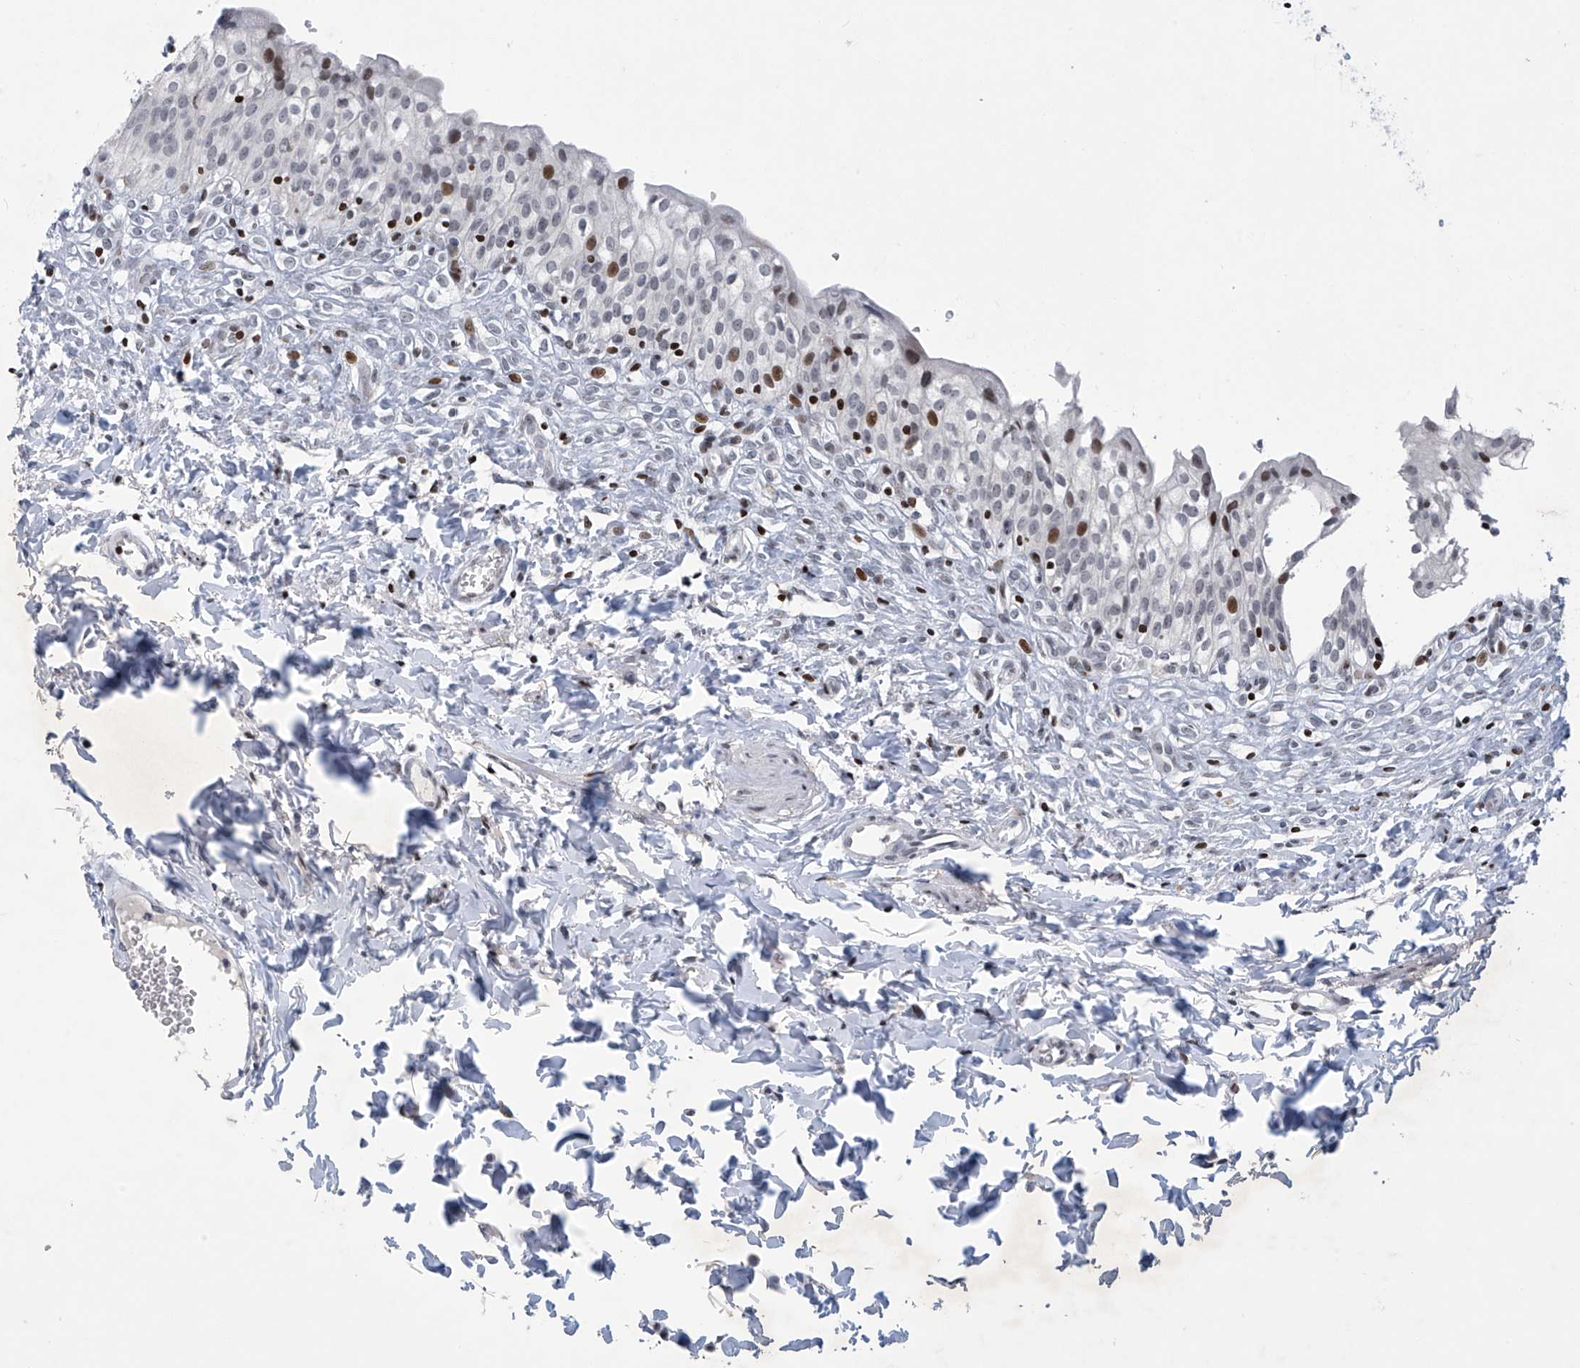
{"staining": {"intensity": "strong", "quantity": "25%-75%", "location": "nuclear"}, "tissue": "urinary bladder", "cell_type": "Urothelial cells", "image_type": "normal", "snomed": [{"axis": "morphology", "description": "Normal tissue, NOS"}, {"axis": "topography", "description": "Urinary bladder"}], "caption": "Strong nuclear positivity is appreciated in about 25%-75% of urothelial cells in benign urinary bladder.", "gene": "RFX7", "patient": {"sex": "male", "age": 55}}